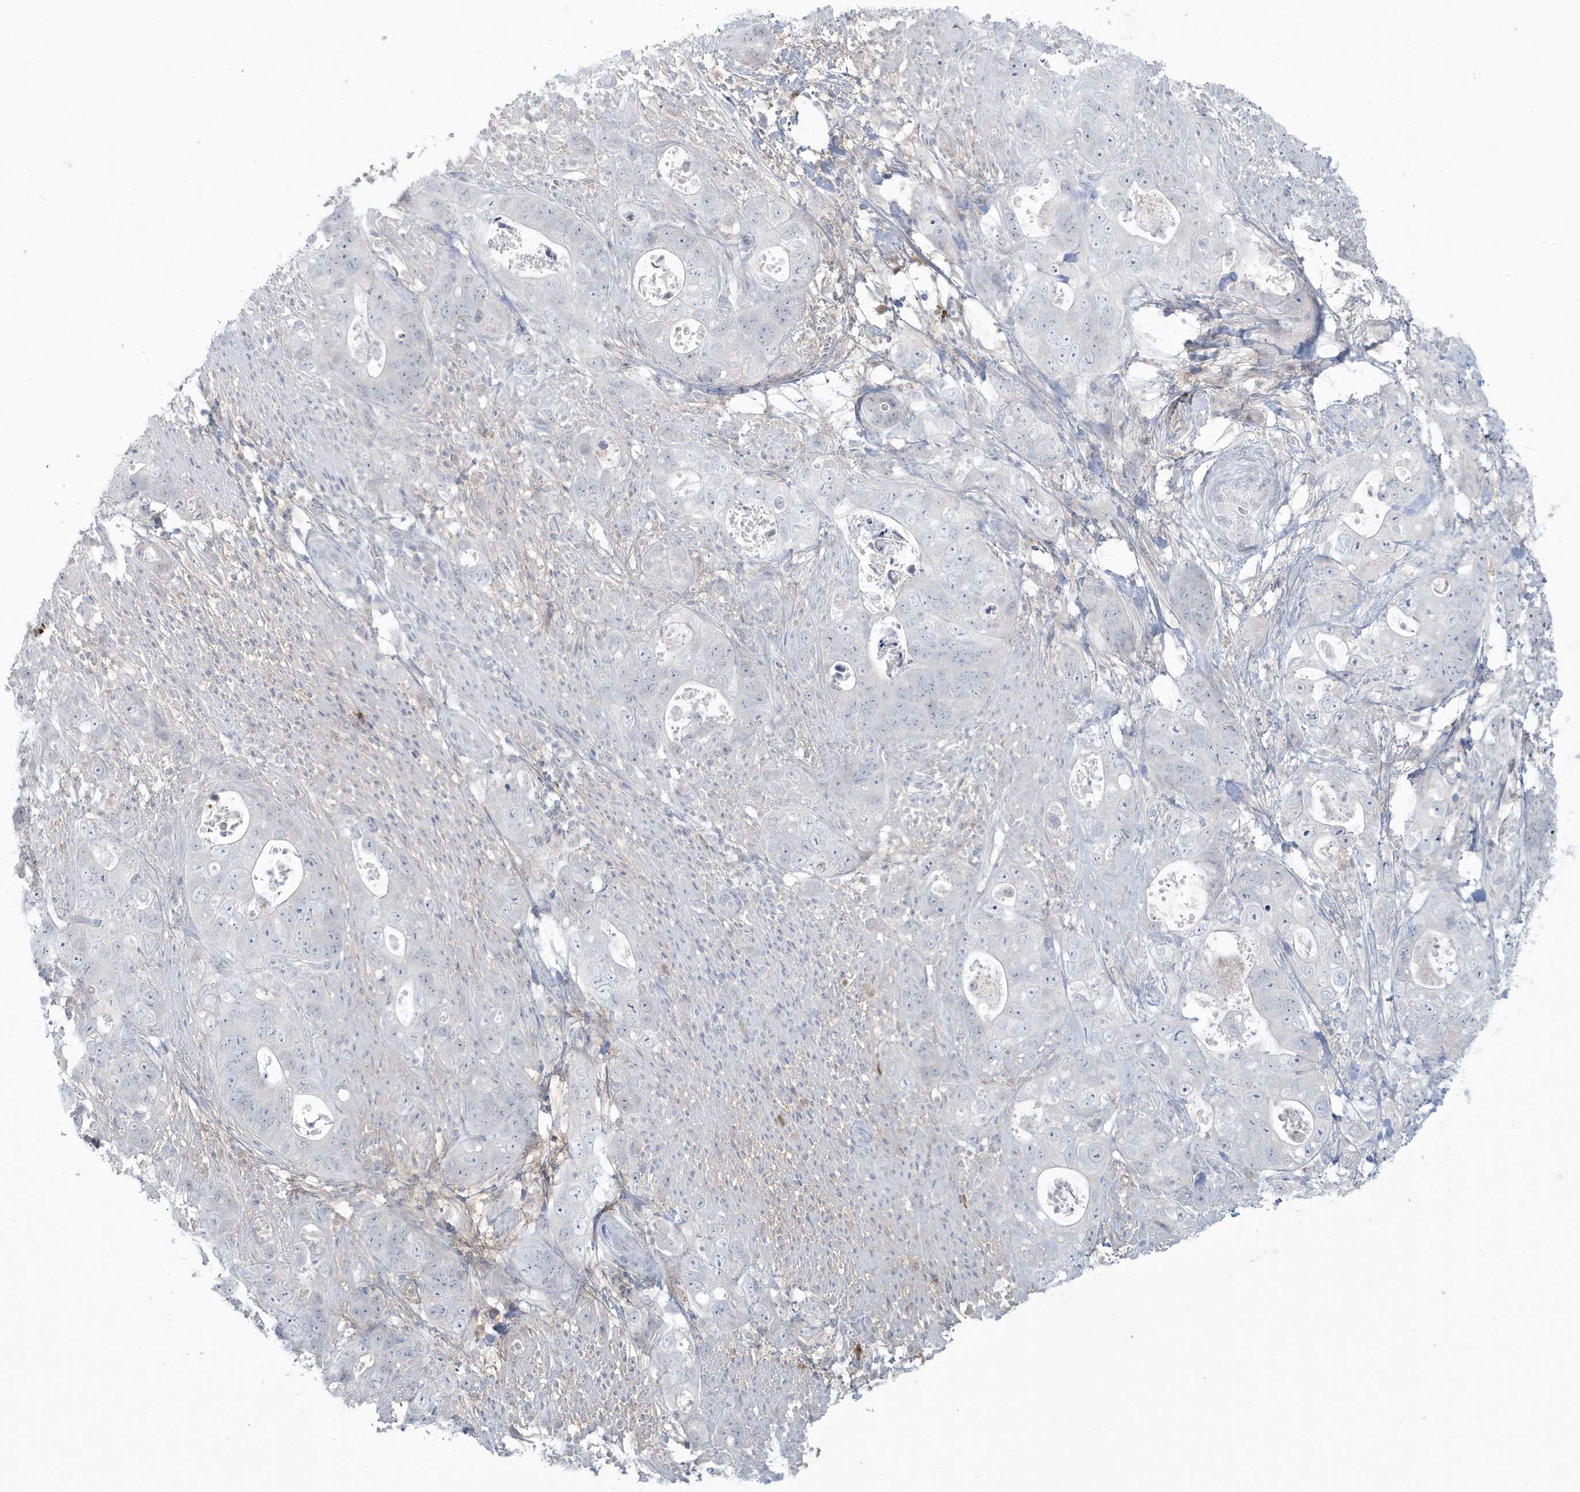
{"staining": {"intensity": "negative", "quantity": "none", "location": "none"}, "tissue": "stomach cancer", "cell_type": "Tumor cells", "image_type": "cancer", "snomed": [{"axis": "morphology", "description": "Adenocarcinoma, NOS"}, {"axis": "topography", "description": "Stomach"}], "caption": "Immunohistochemical staining of stomach cancer (adenocarcinoma) displays no significant staining in tumor cells. (Stains: DAB immunohistochemistry with hematoxylin counter stain, Microscopy: brightfield microscopy at high magnification).", "gene": "HERC6", "patient": {"sex": "female", "age": 89}}